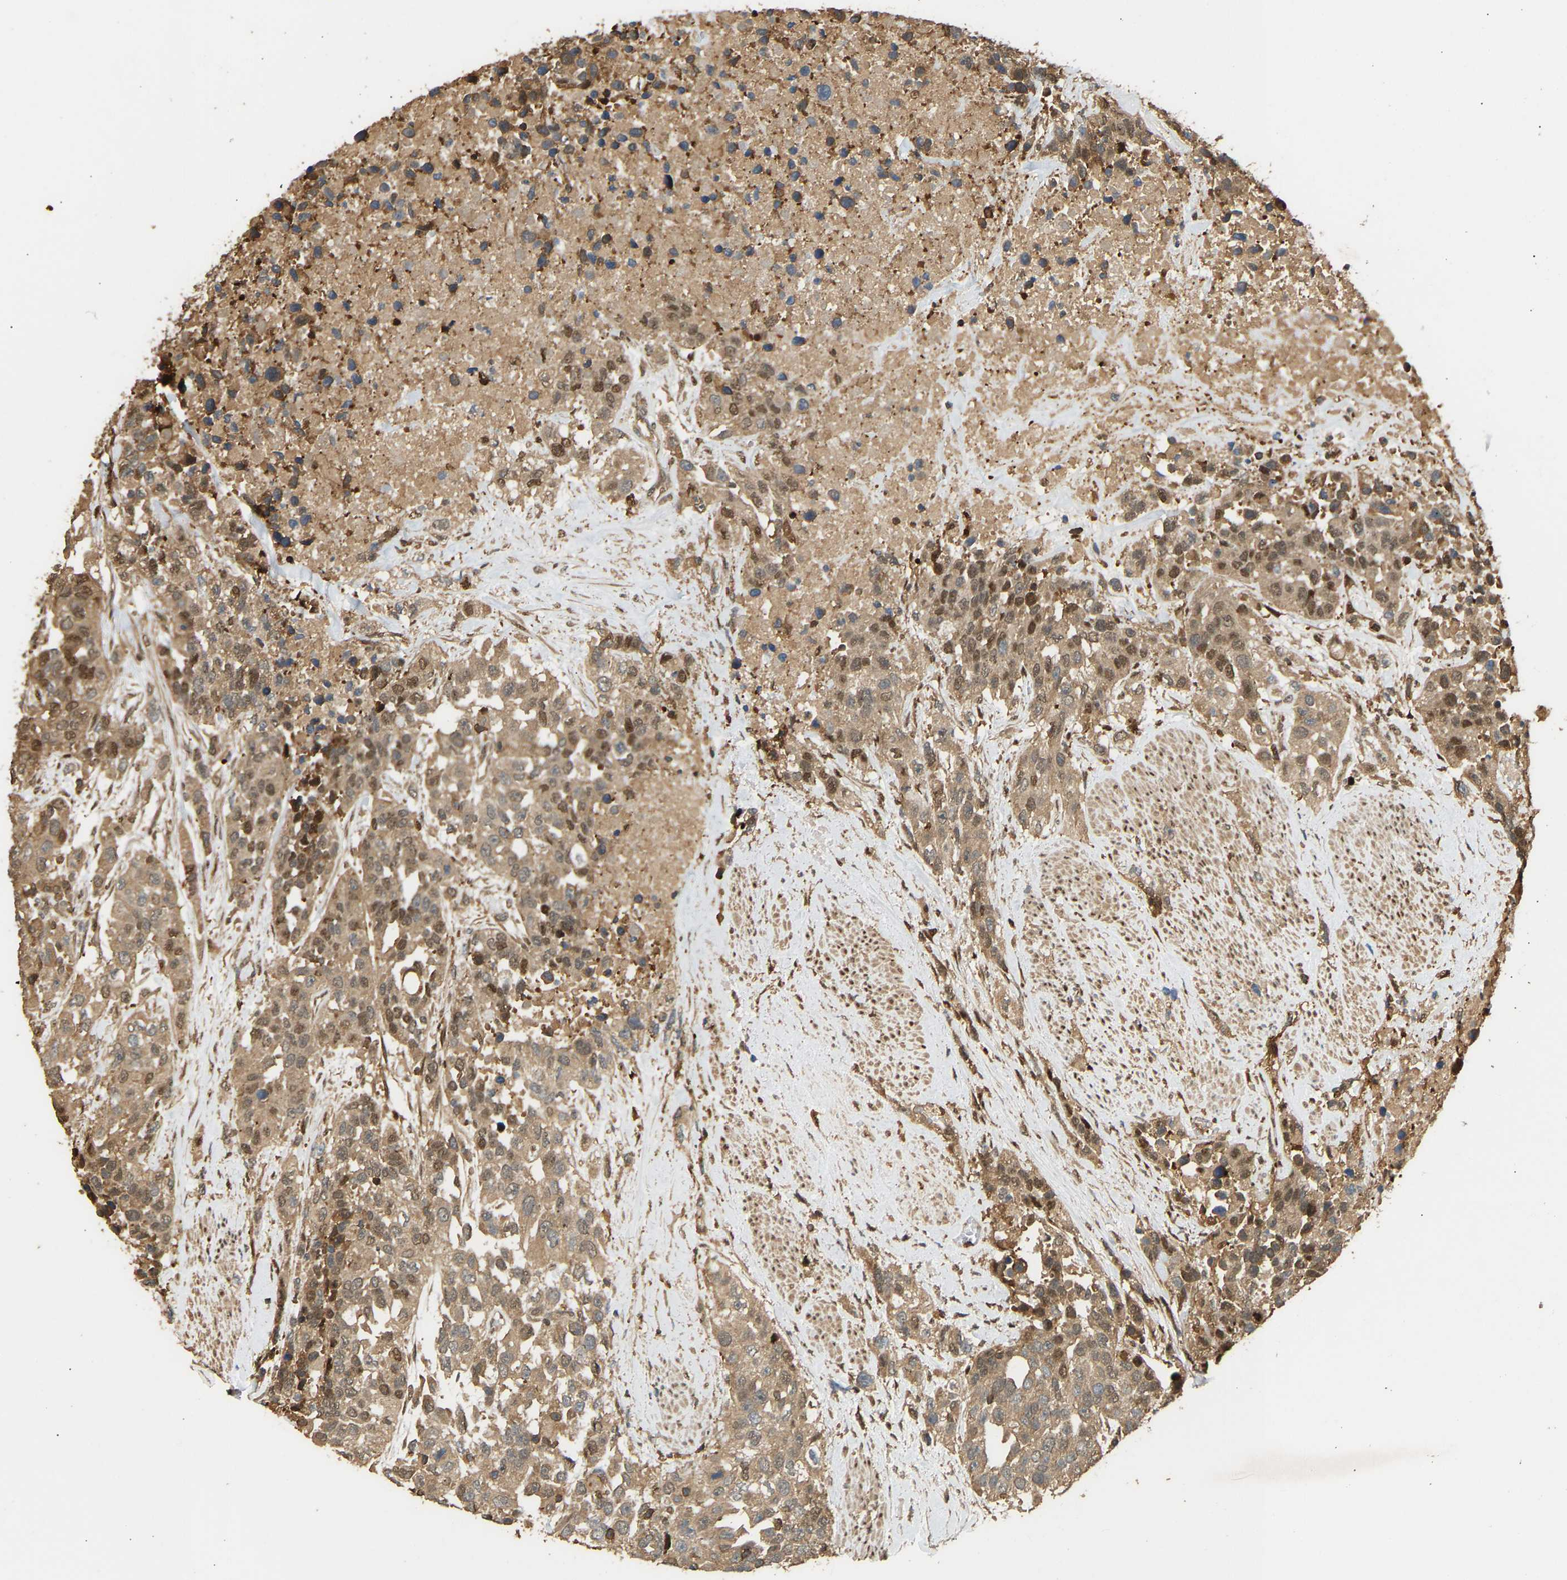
{"staining": {"intensity": "moderate", "quantity": ">75%", "location": "cytoplasmic/membranous,nuclear"}, "tissue": "urothelial cancer", "cell_type": "Tumor cells", "image_type": "cancer", "snomed": [{"axis": "morphology", "description": "Urothelial carcinoma, High grade"}, {"axis": "topography", "description": "Urinary bladder"}], "caption": "This micrograph exhibits IHC staining of high-grade urothelial carcinoma, with medium moderate cytoplasmic/membranous and nuclear positivity in about >75% of tumor cells.", "gene": "GOPC", "patient": {"sex": "female", "age": 80}}